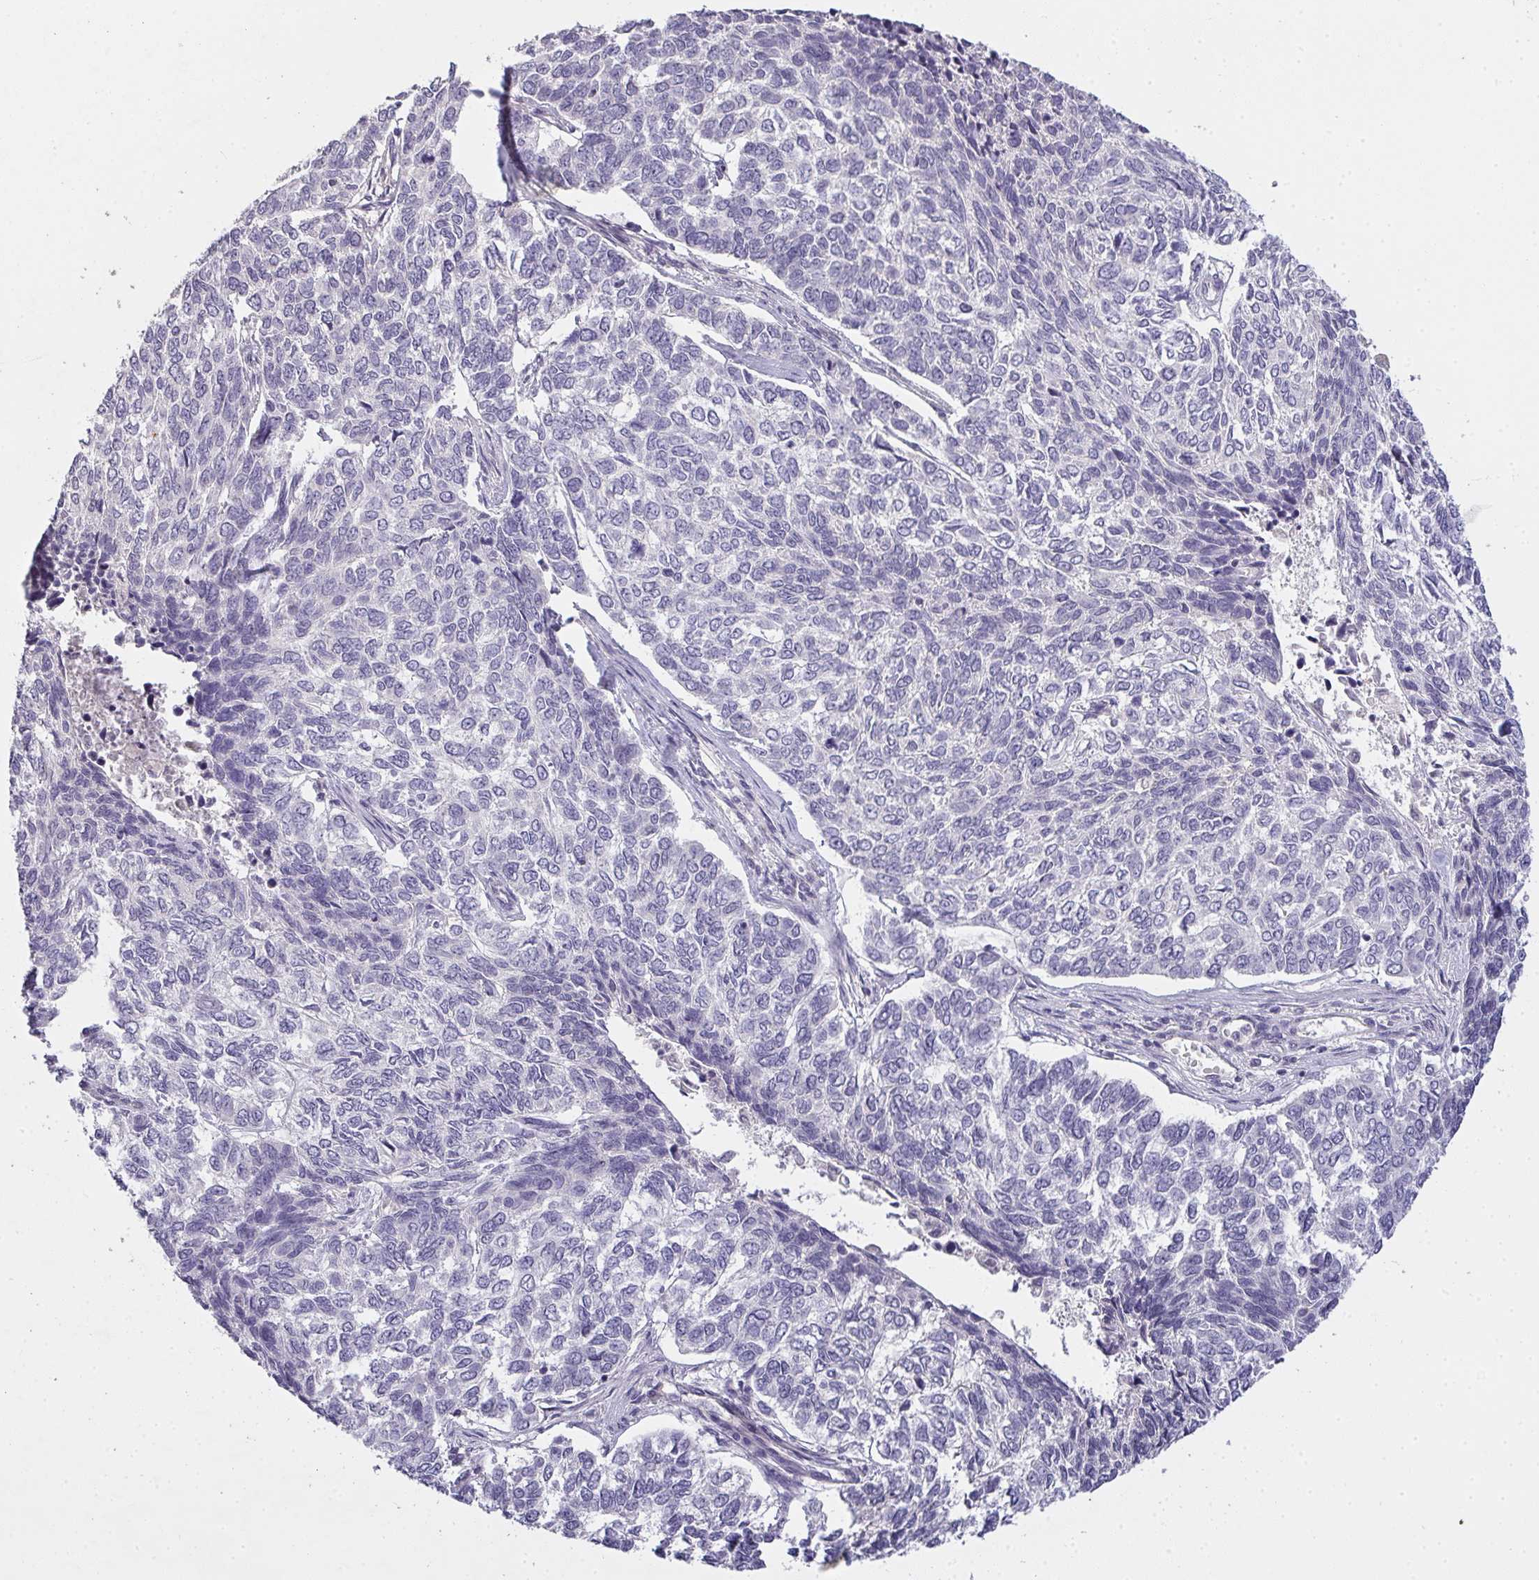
{"staining": {"intensity": "negative", "quantity": "none", "location": "none"}, "tissue": "skin cancer", "cell_type": "Tumor cells", "image_type": "cancer", "snomed": [{"axis": "morphology", "description": "Basal cell carcinoma"}, {"axis": "topography", "description": "Skin"}], "caption": "DAB (3,3'-diaminobenzidine) immunohistochemical staining of skin cancer (basal cell carcinoma) reveals no significant staining in tumor cells. (DAB immunohistochemistry, high magnification).", "gene": "TMEM219", "patient": {"sex": "female", "age": 65}}